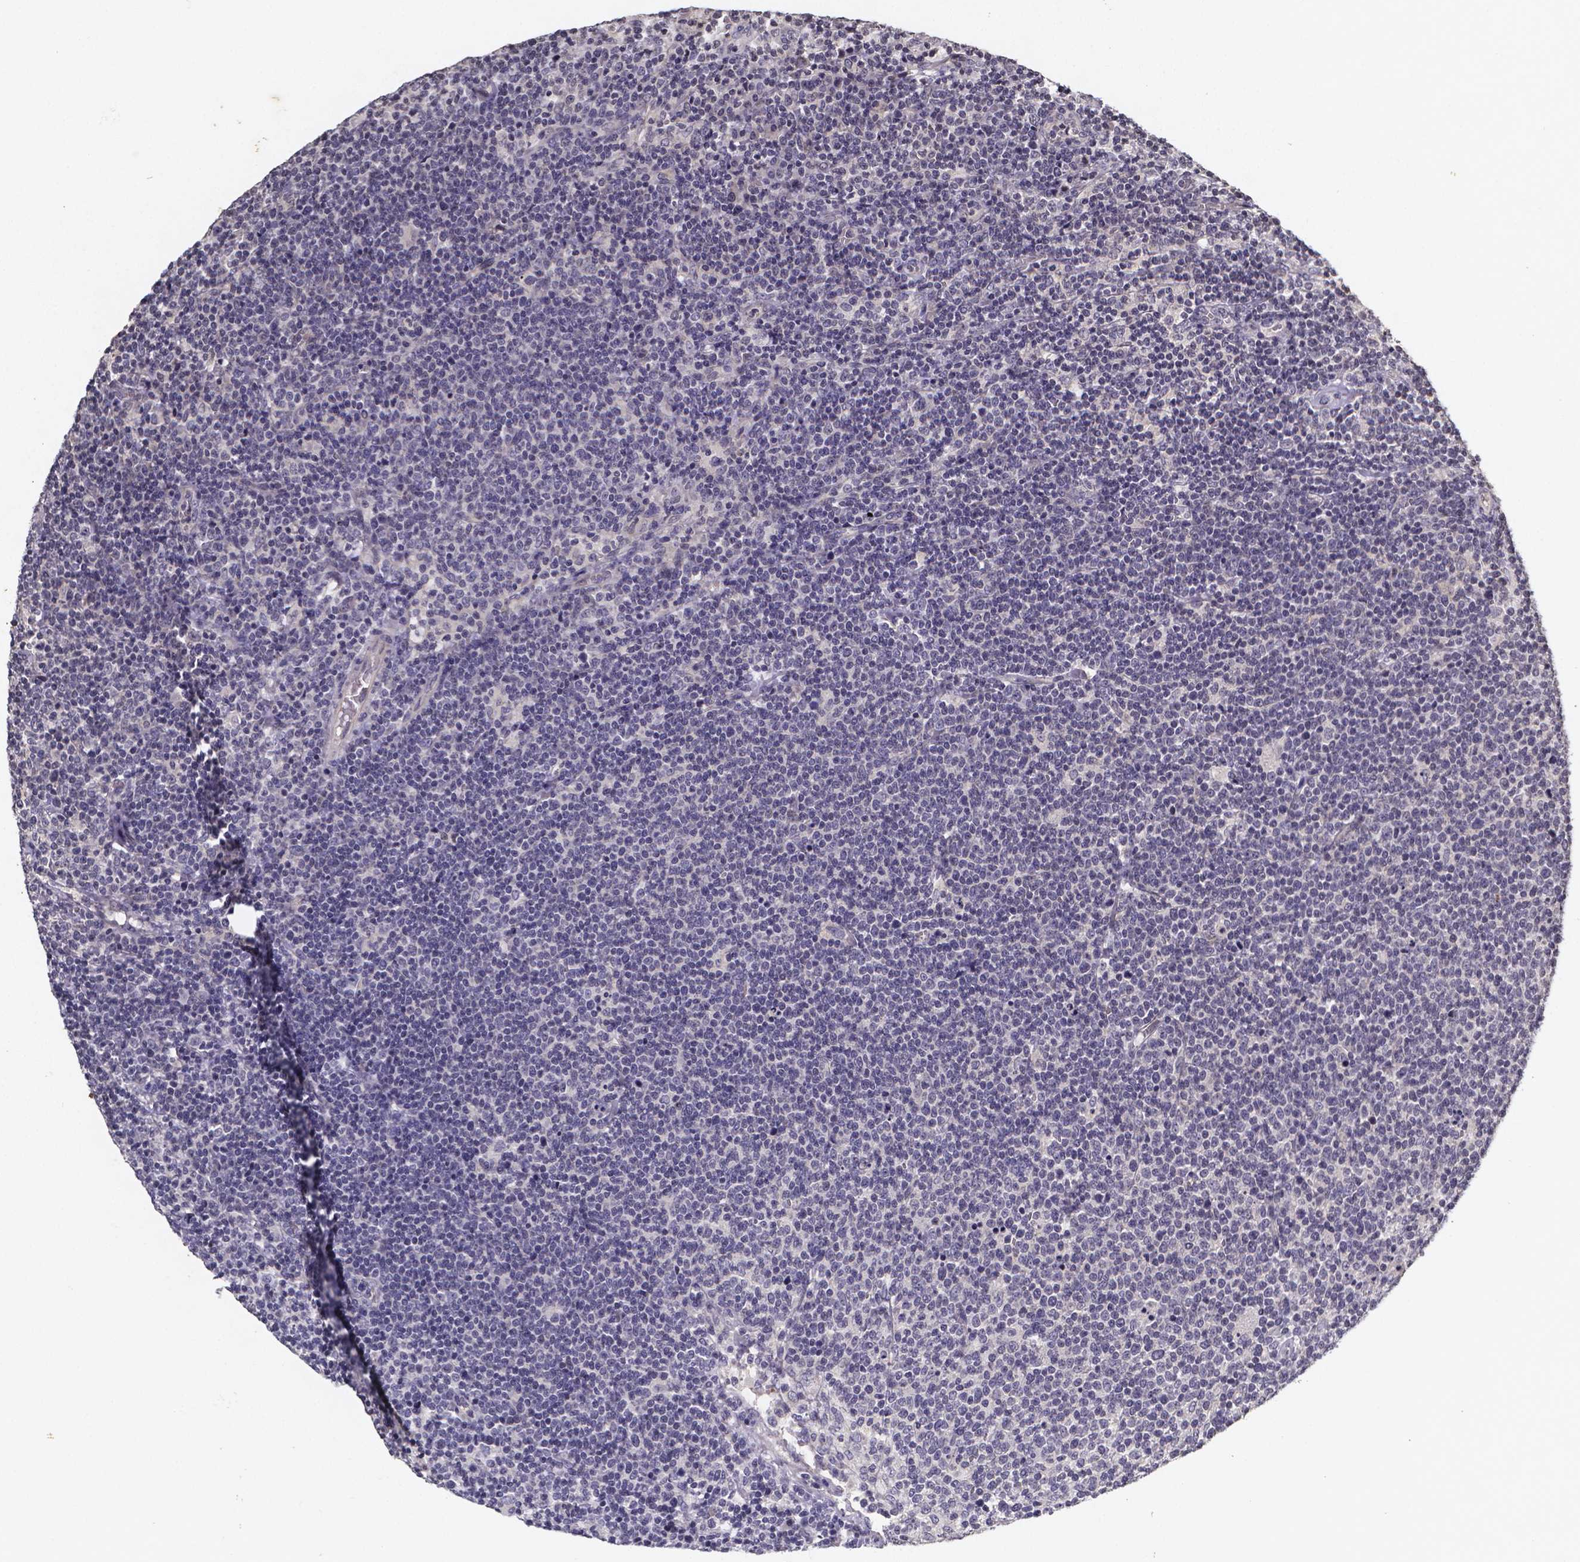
{"staining": {"intensity": "negative", "quantity": "none", "location": "none"}, "tissue": "lymphoma", "cell_type": "Tumor cells", "image_type": "cancer", "snomed": [{"axis": "morphology", "description": "Malignant lymphoma, non-Hodgkin's type, High grade"}, {"axis": "topography", "description": "Lymph node"}], "caption": "Lymphoma was stained to show a protein in brown. There is no significant positivity in tumor cells.", "gene": "TP73", "patient": {"sex": "male", "age": 61}}